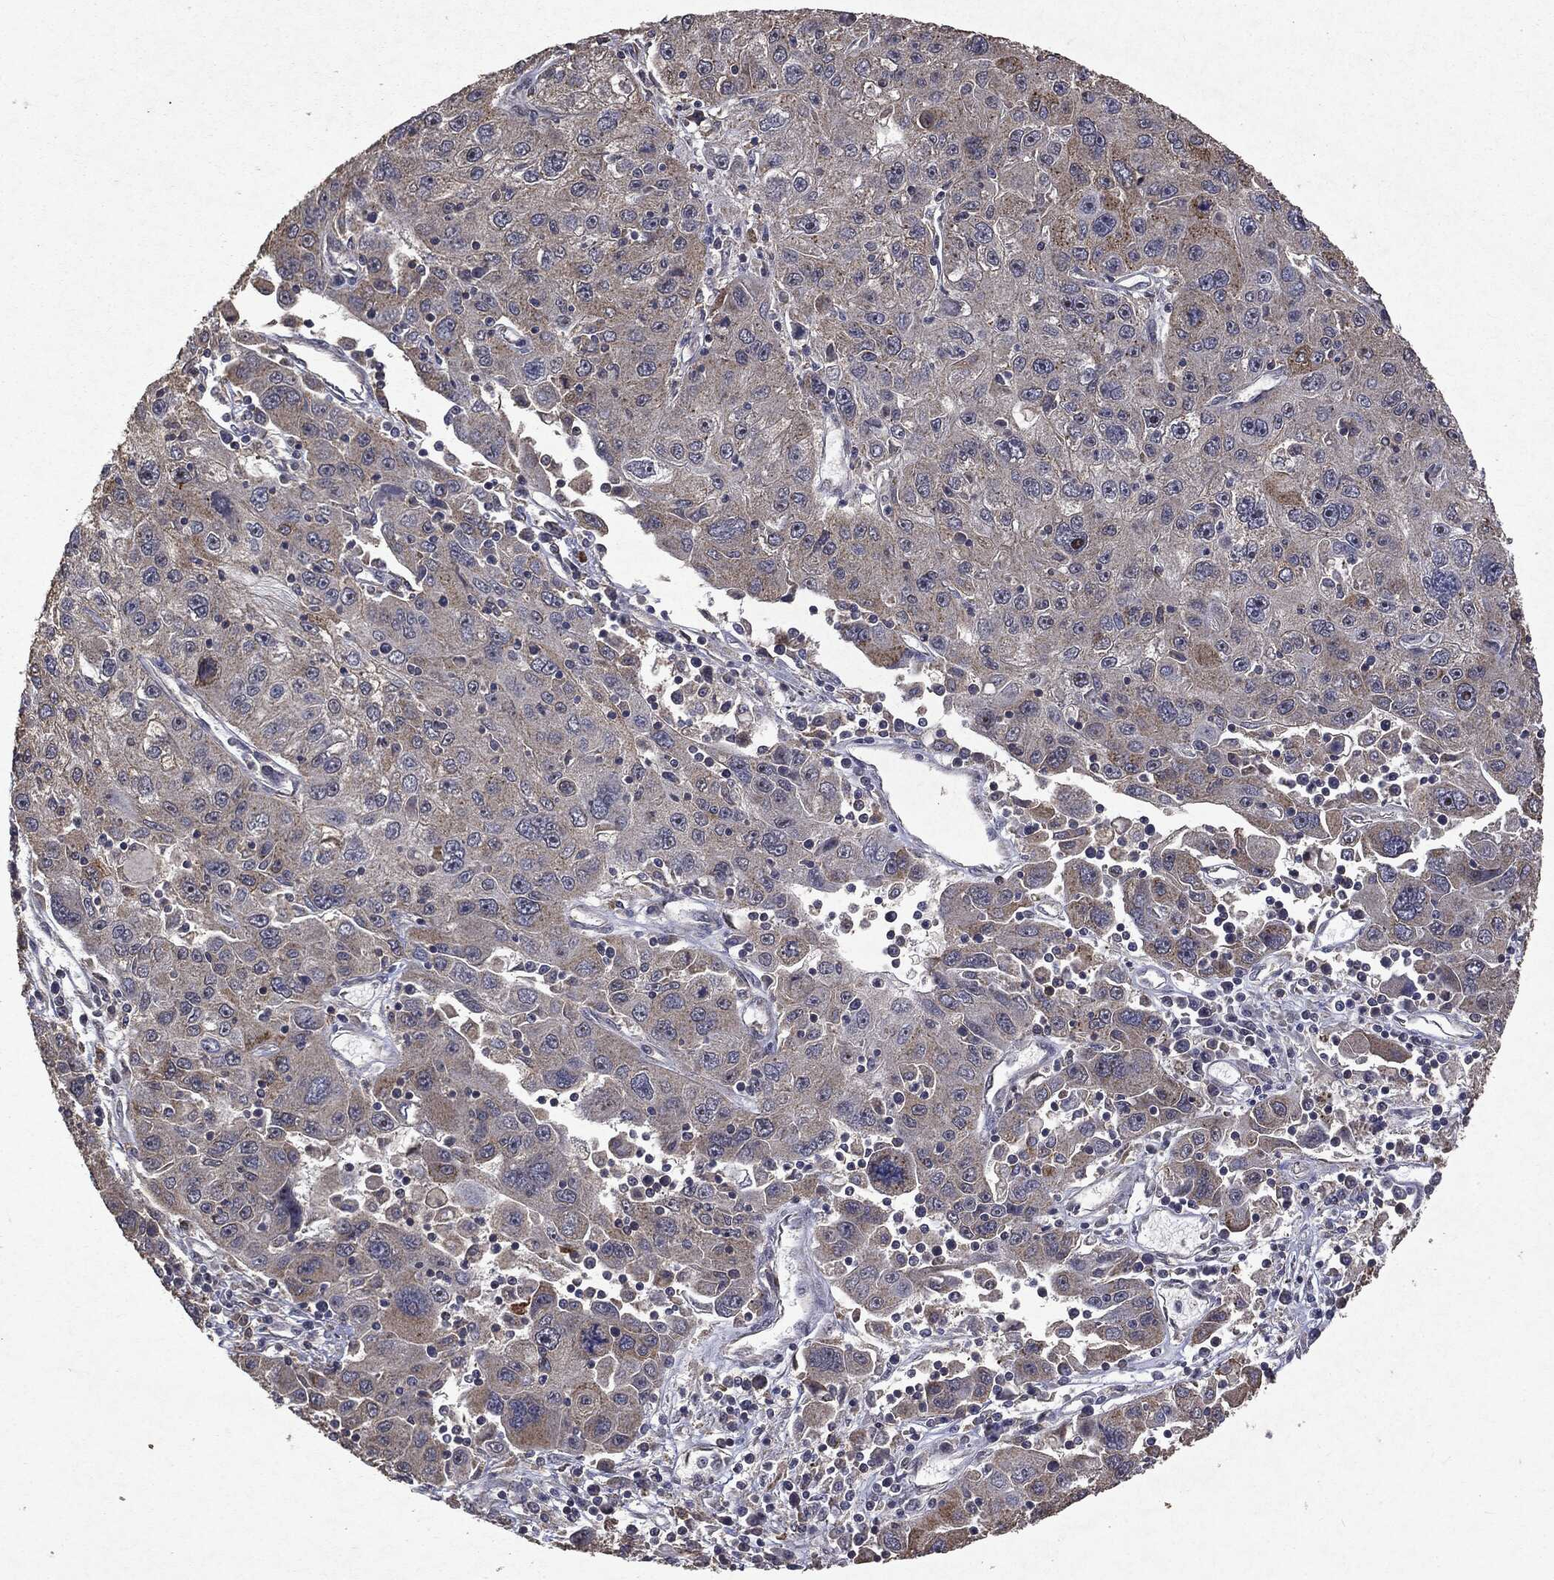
{"staining": {"intensity": "weak", "quantity": "<25%", "location": "cytoplasmic/membranous"}, "tissue": "stomach cancer", "cell_type": "Tumor cells", "image_type": "cancer", "snomed": [{"axis": "morphology", "description": "Adenocarcinoma, NOS"}, {"axis": "topography", "description": "Stomach"}], "caption": "Tumor cells show no significant expression in stomach cancer (adenocarcinoma). Nuclei are stained in blue.", "gene": "PTEN", "patient": {"sex": "male", "age": 56}}